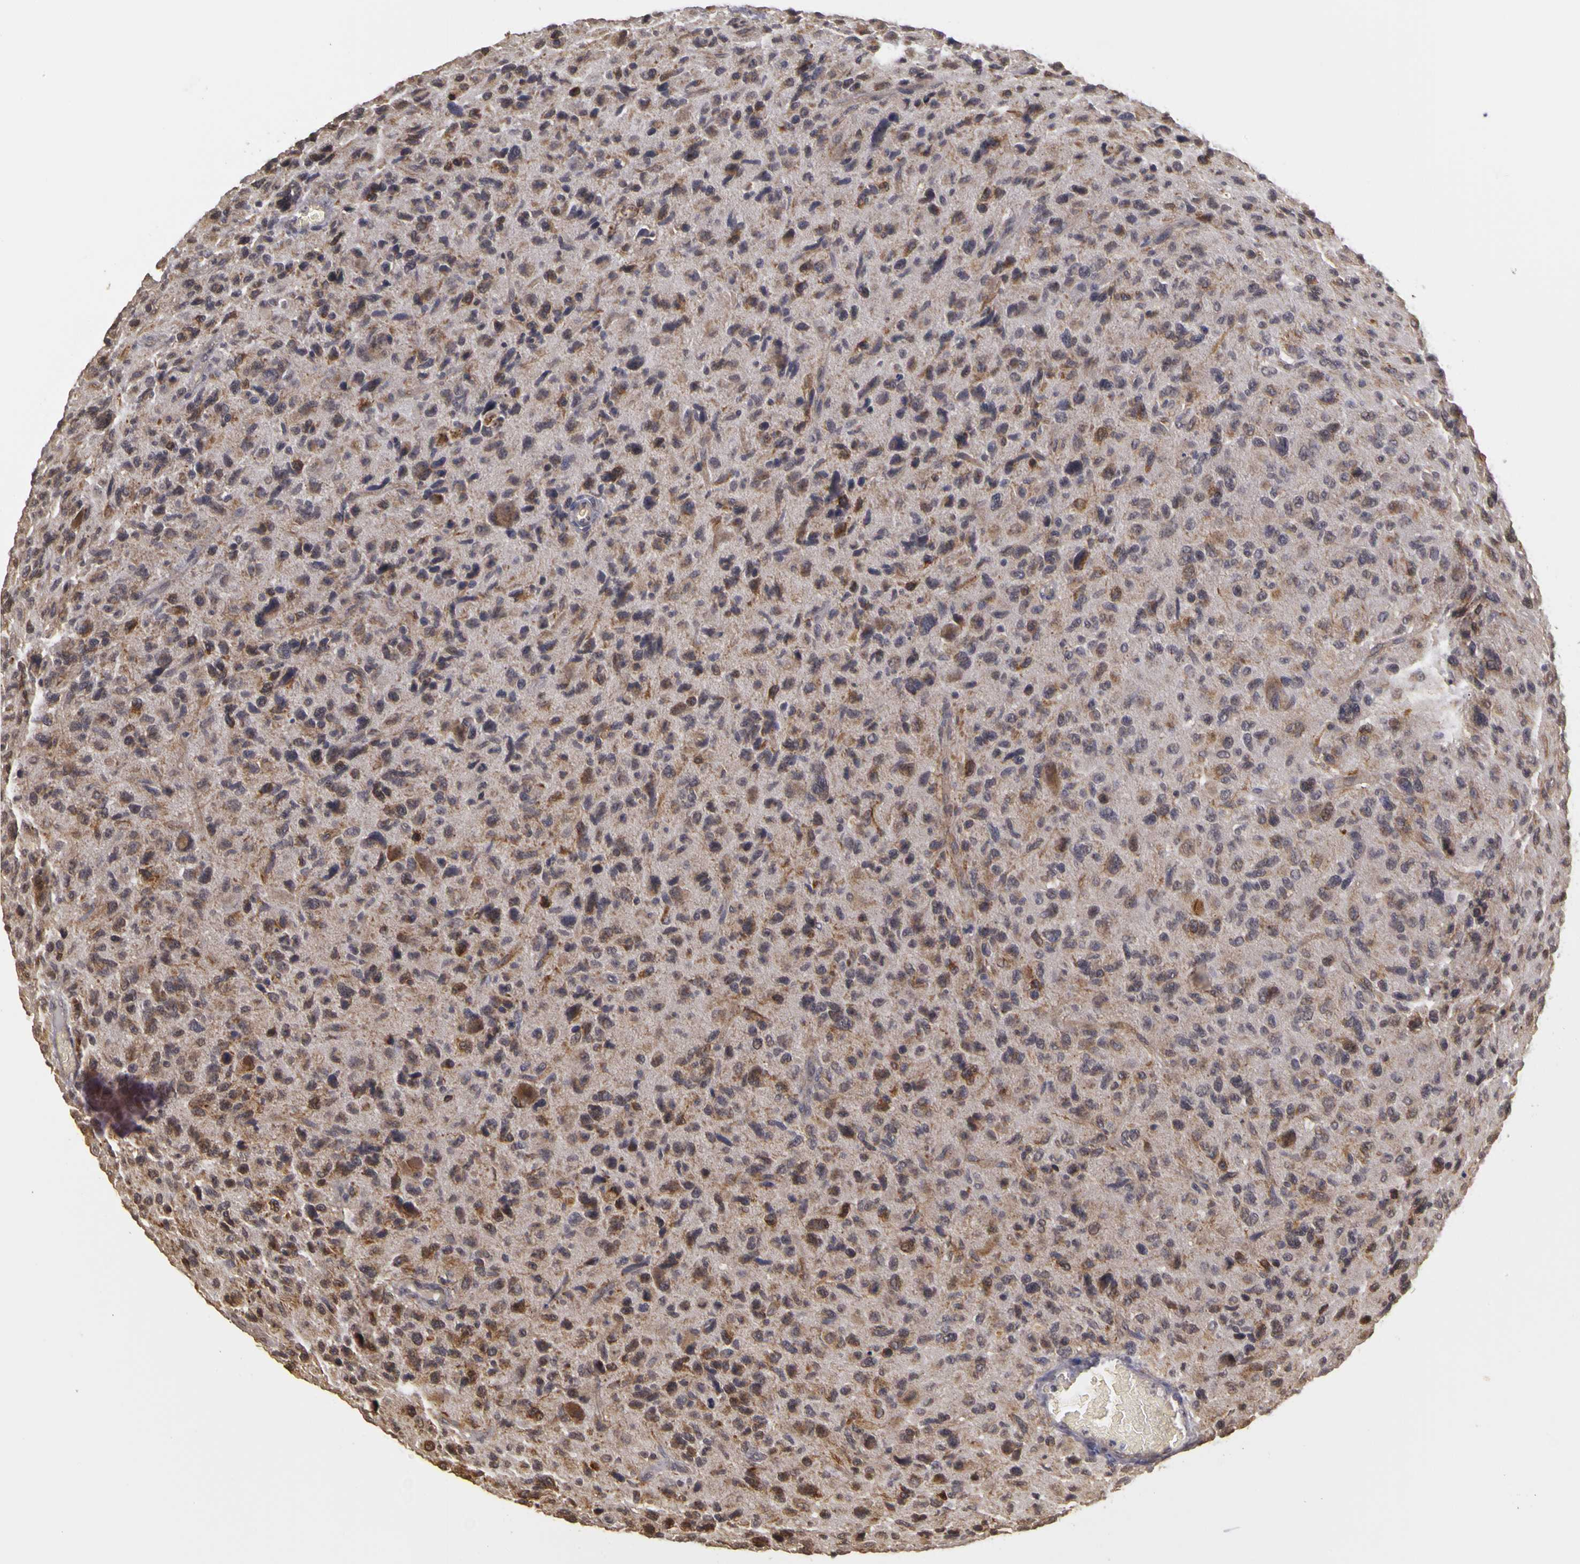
{"staining": {"intensity": "weak", "quantity": ">75%", "location": "cytoplasmic/membranous"}, "tissue": "glioma", "cell_type": "Tumor cells", "image_type": "cancer", "snomed": [{"axis": "morphology", "description": "Glioma, malignant, High grade"}, {"axis": "topography", "description": "Brain"}], "caption": "This histopathology image demonstrates IHC staining of human malignant glioma (high-grade), with low weak cytoplasmic/membranous expression in about >75% of tumor cells.", "gene": "FRMD7", "patient": {"sex": "female", "age": 60}}